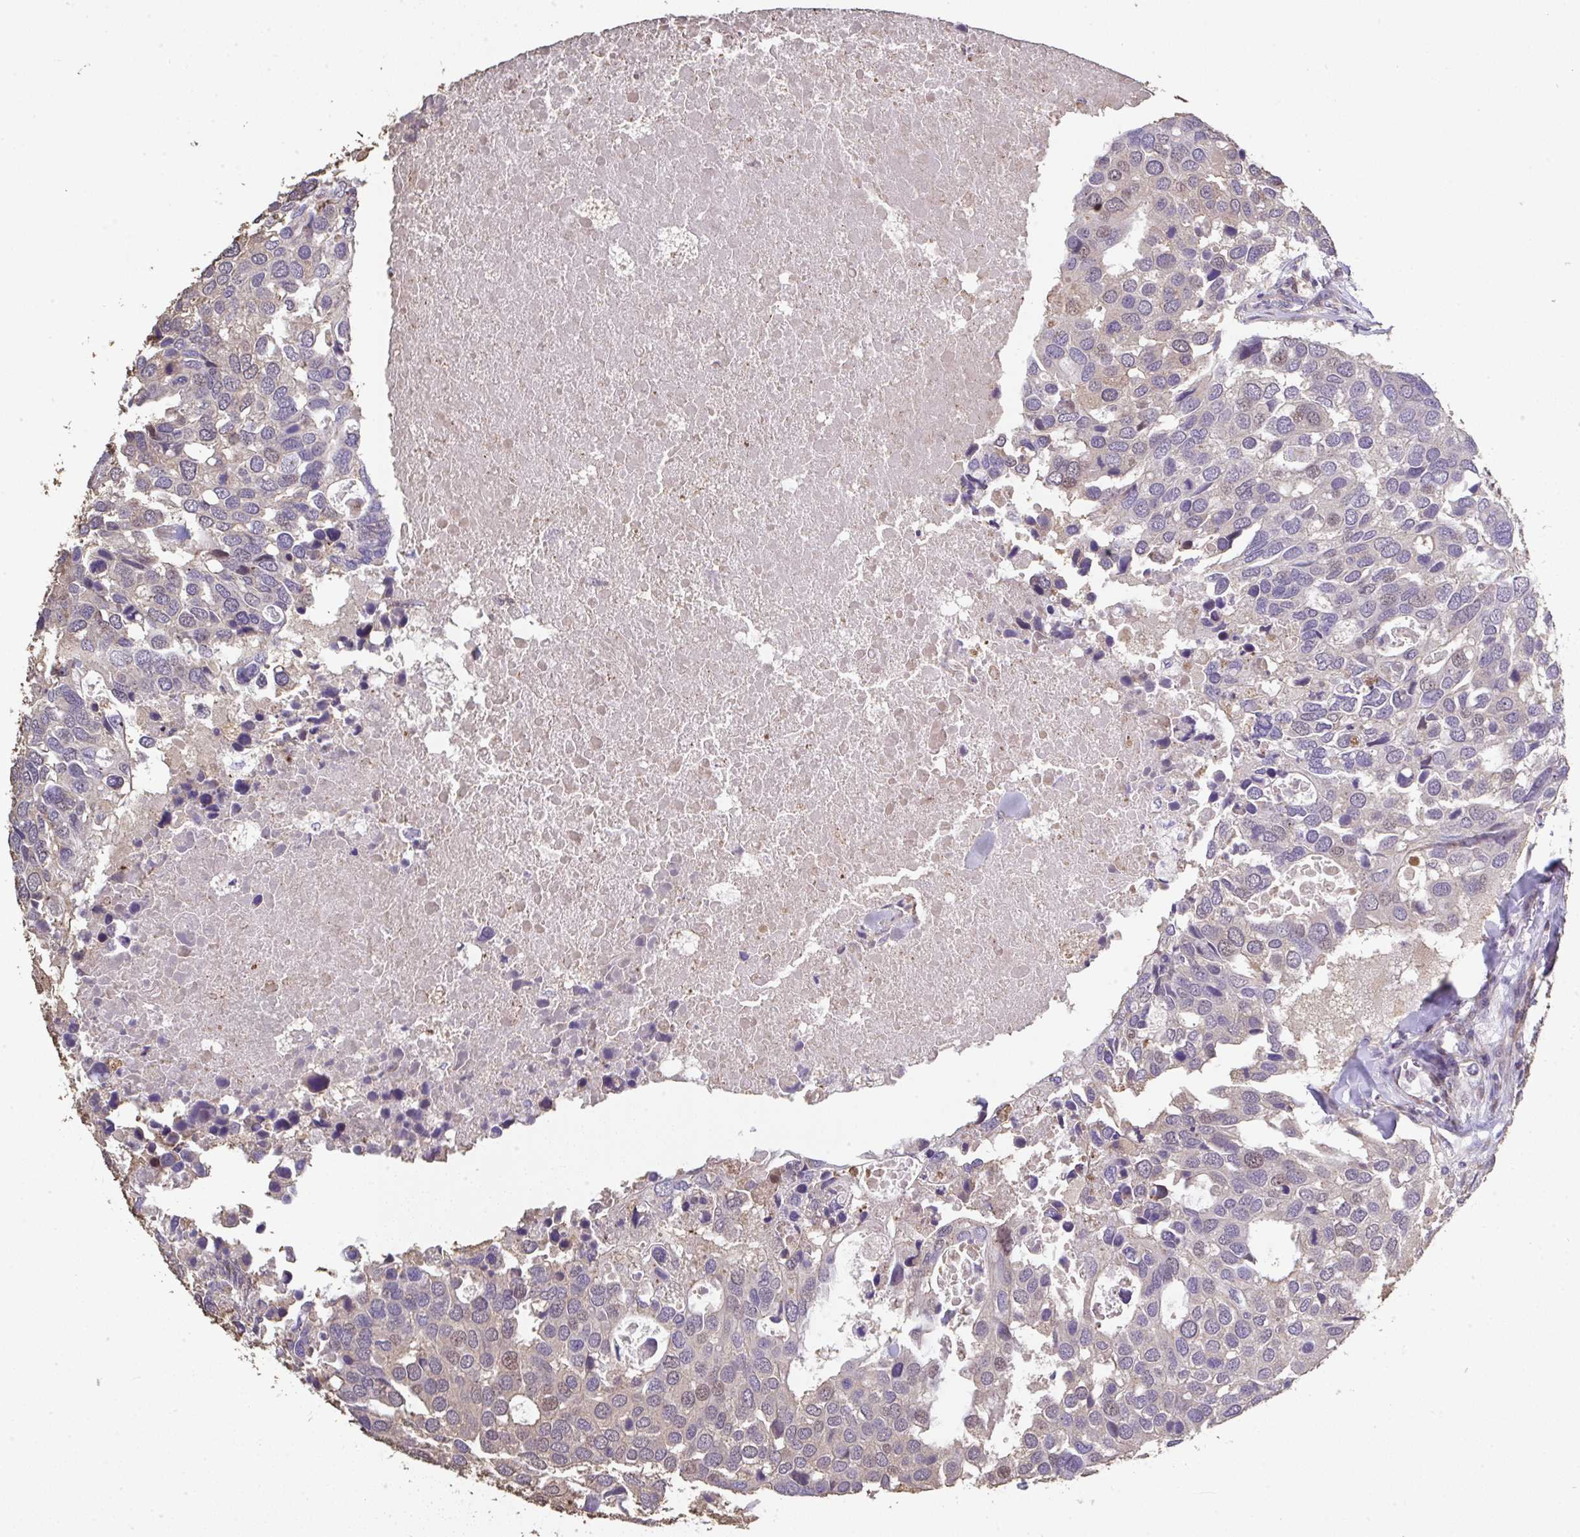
{"staining": {"intensity": "weak", "quantity": "<25%", "location": "nuclear"}, "tissue": "breast cancer", "cell_type": "Tumor cells", "image_type": "cancer", "snomed": [{"axis": "morphology", "description": "Duct carcinoma"}, {"axis": "topography", "description": "Breast"}], "caption": "There is no significant staining in tumor cells of breast invasive ductal carcinoma. (DAB IHC with hematoxylin counter stain).", "gene": "RUNDC3B", "patient": {"sex": "female", "age": 83}}